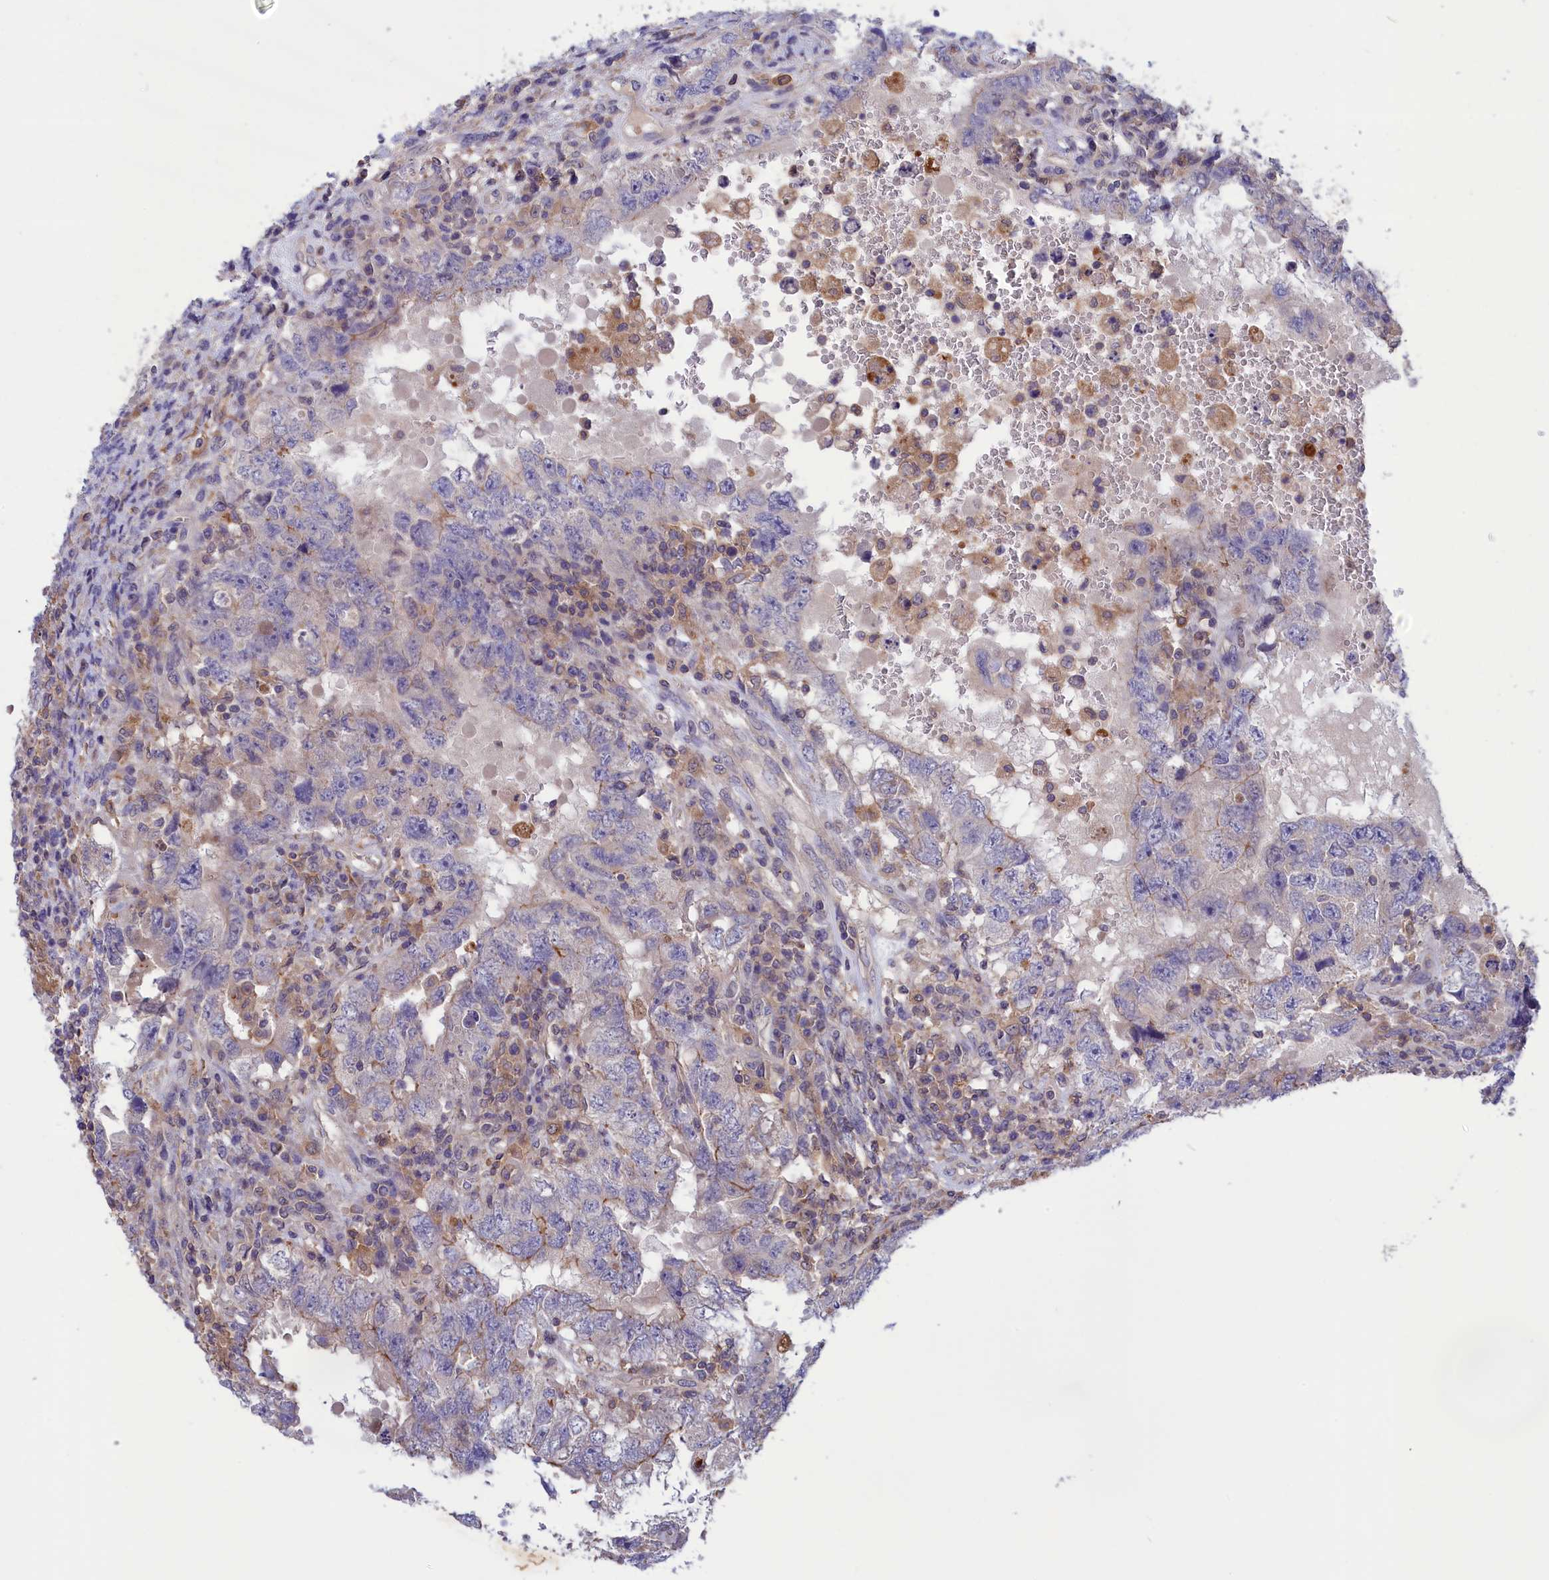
{"staining": {"intensity": "negative", "quantity": "none", "location": "none"}, "tissue": "testis cancer", "cell_type": "Tumor cells", "image_type": "cancer", "snomed": [{"axis": "morphology", "description": "Carcinoma, Embryonal, NOS"}, {"axis": "topography", "description": "Testis"}], "caption": "This is an IHC histopathology image of human testis cancer. There is no positivity in tumor cells.", "gene": "AMDHD2", "patient": {"sex": "male", "age": 26}}